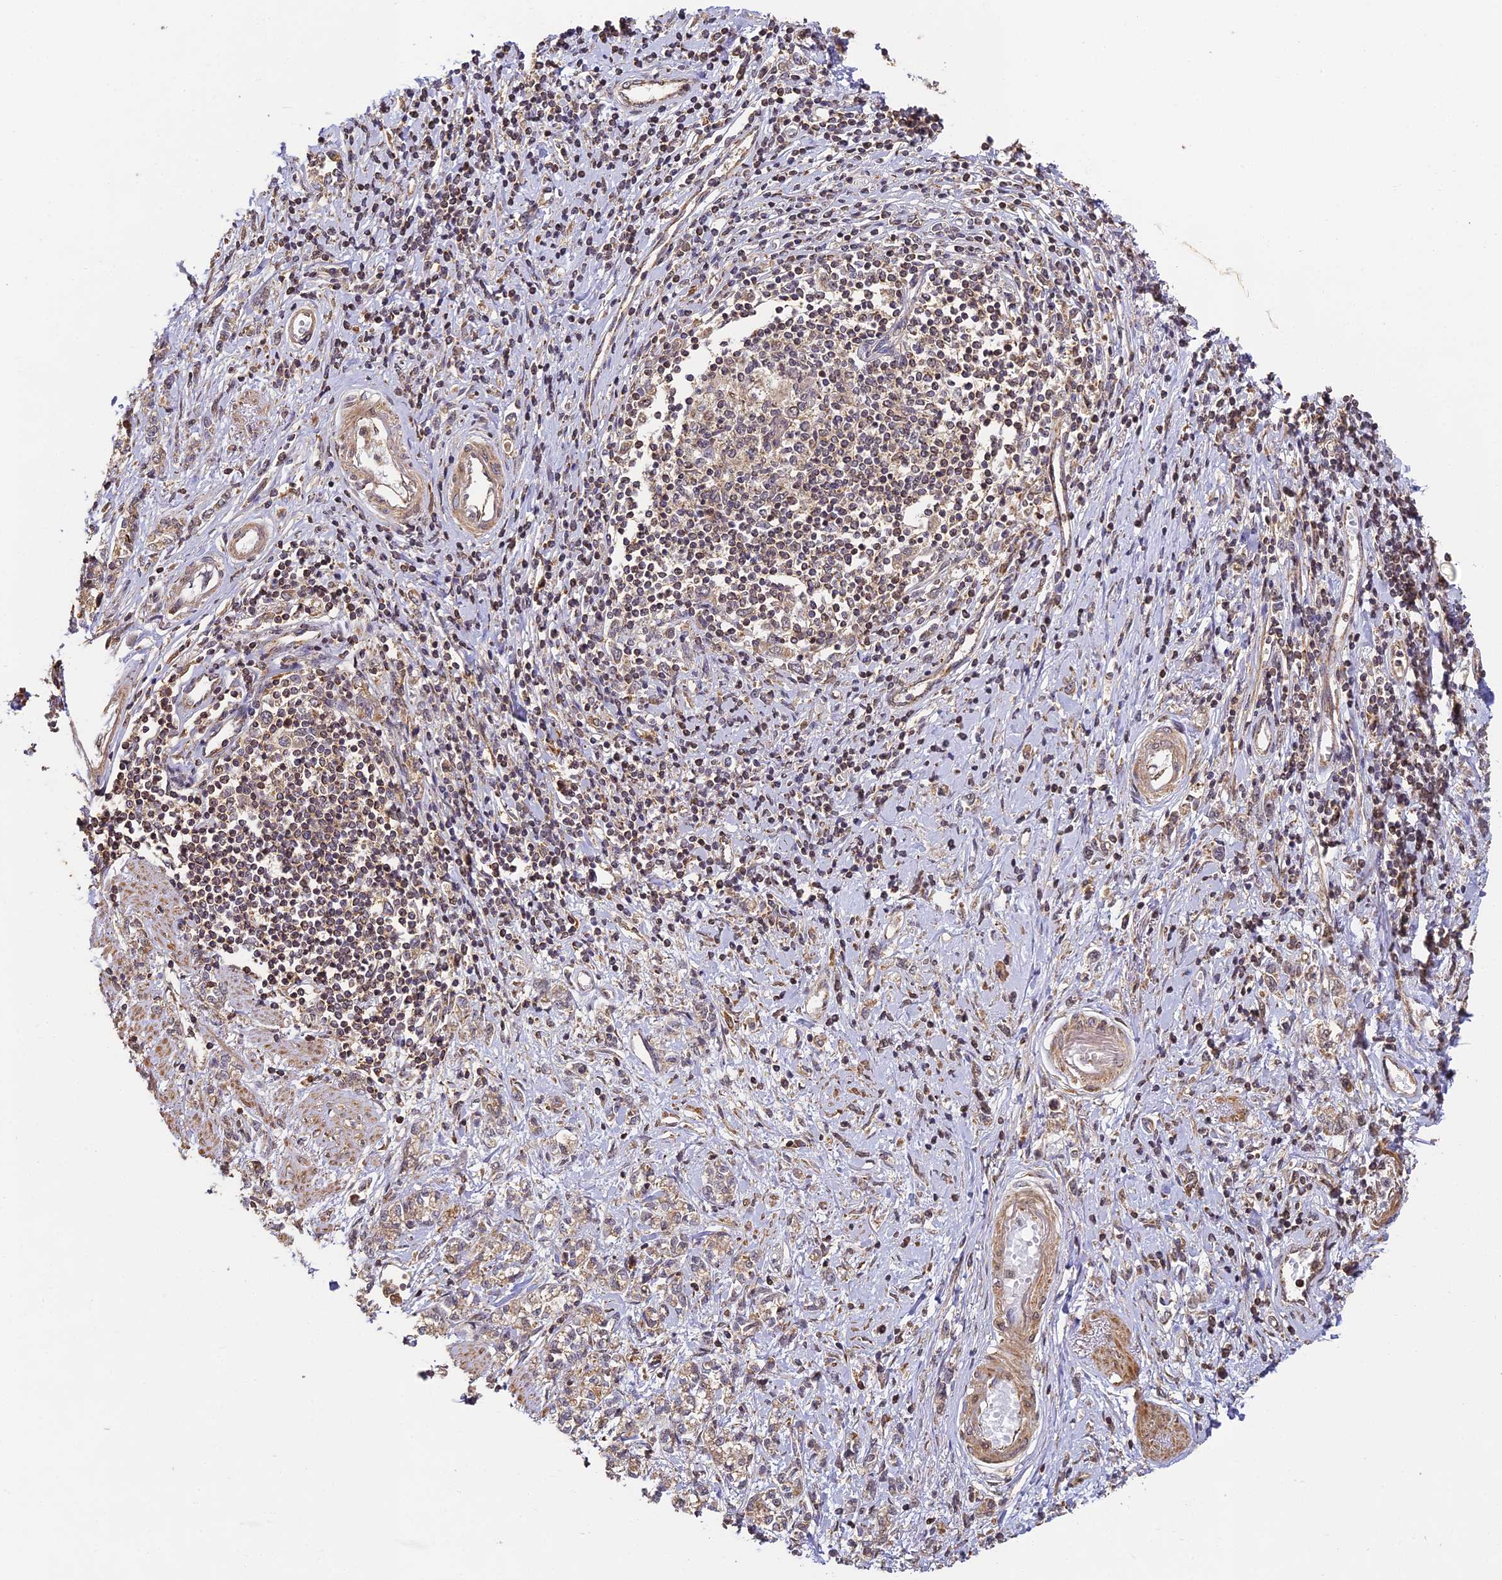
{"staining": {"intensity": "weak", "quantity": ">75%", "location": "cytoplasmic/membranous"}, "tissue": "stomach cancer", "cell_type": "Tumor cells", "image_type": "cancer", "snomed": [{"axis": "morphology", "description": "Adenocarcinoma, NOS"}, {"axis": "topography", "description": "Stomach"}], "caption": "IHC image of neoplastic tissue: human adenocarcinoma (stomach) stained using immunohistochemistry (IHC) demonstrates low levels of weak protein expression localized specifically in the cytoplasmic/membranous of tumor cells, appearing as a cytoplasmic/membranous brown color.", "gene": "ZNF443", "patient": {"sex": "female", "age": 76}}